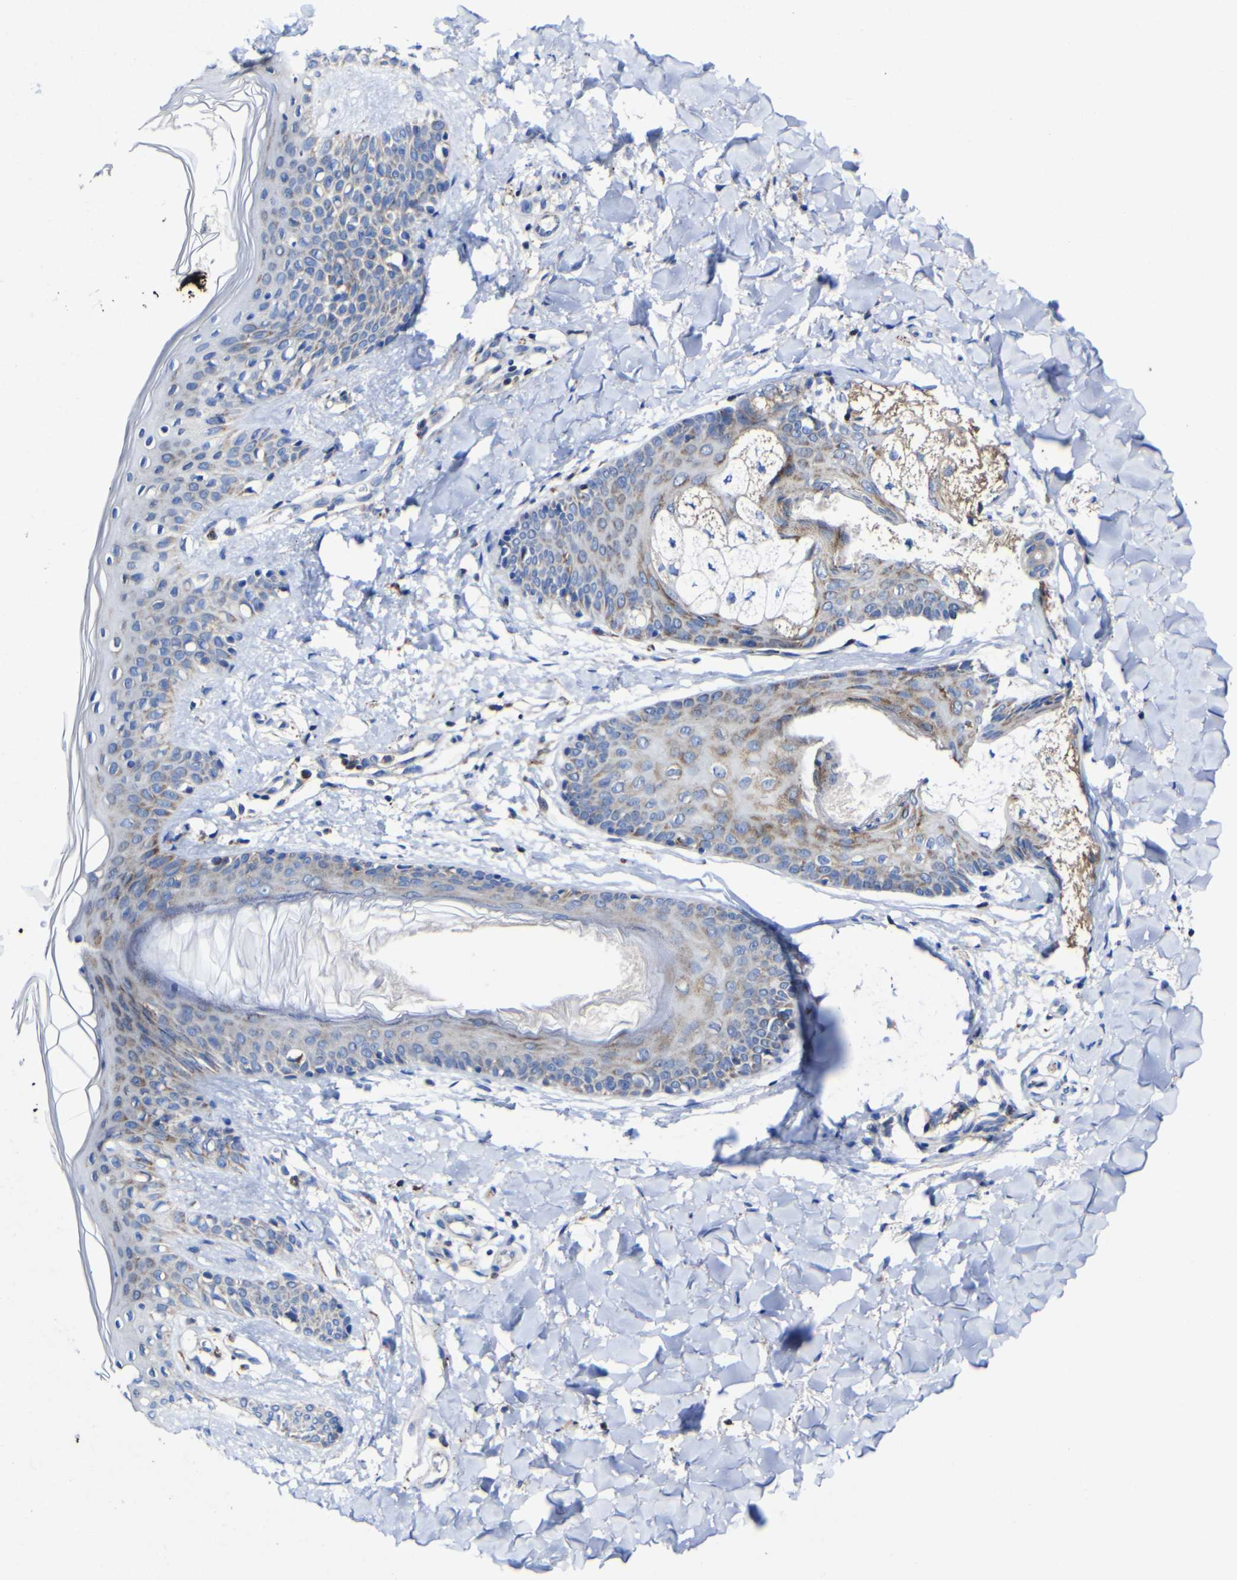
{"staining": {"intensity": "moderate", "quantity": "<25%", "location": "cytoplasmic/membranous"}, "tissue": "skin", "cell_type": "Fibroblasts", "image_type": "normal", "snomed": [{"axis": "morphology", "description": "Normal tissue, NOS"}, {"axis": "topography", "description": "Skin"}], "caption": "DAB immunohistochemical staining of normal skin displays moderate cytoplasmic/membranous protein positivity in about <25% of fibroblasts.", "gene": "CCDC90B", "patient": {"sex": "male", "age": 16}}